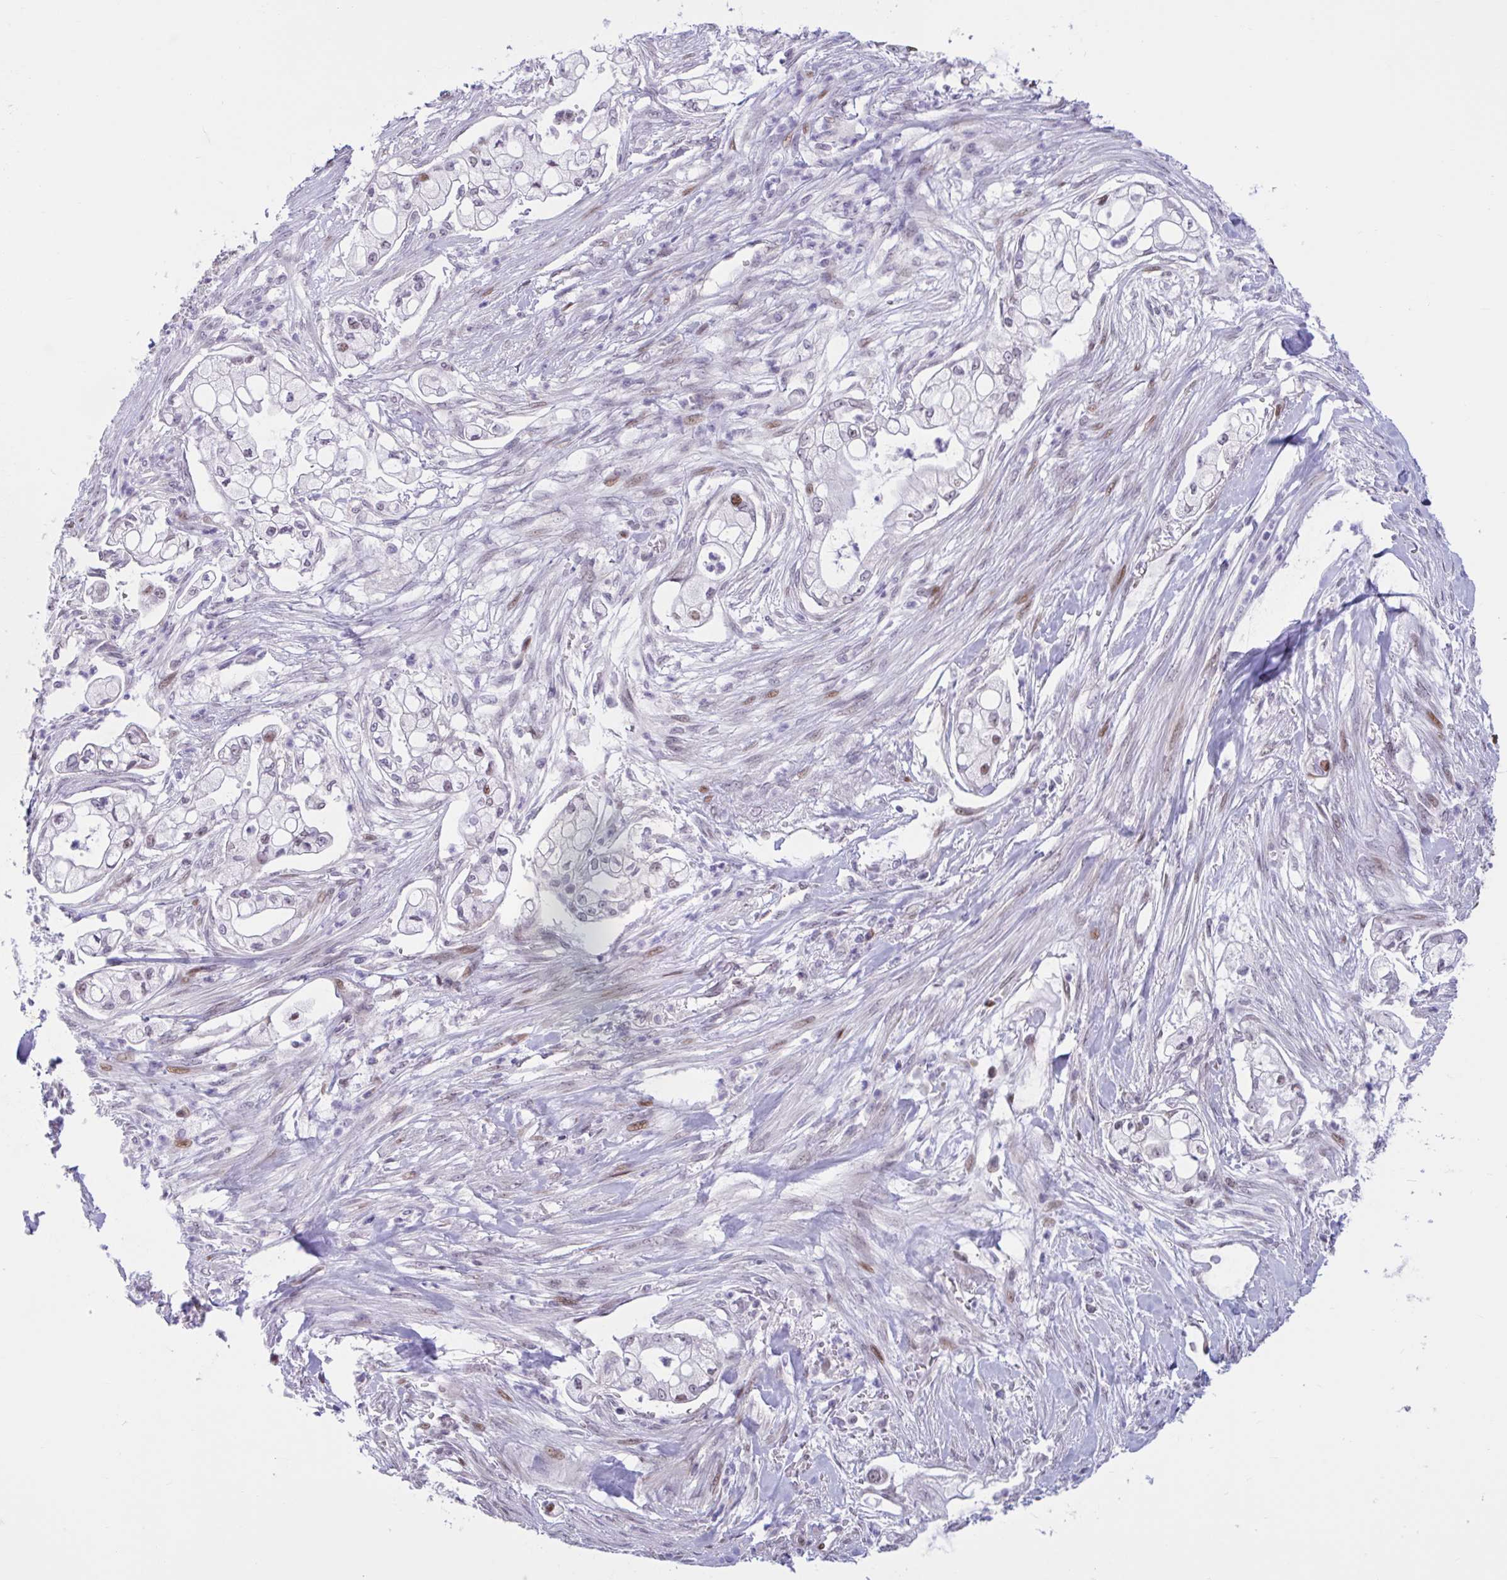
{"staining": {"intensity": "moderate", "quantity": "<25%", "location": "nuclear"}, "tissue": "pancreatic cancer", "cell_type": "Tumor cells", "image_type": "cancer", "snomed": [{"axis": "morphology", "description": "Adenocarcinoma, NOS"}, {"axis": "topography", "description": "Pancreas"}], "caption": "This photomicrograph exhibits immunohistochemistry staining of adenocarcinoma (pancreatic), with low moderate nuclear positivity in approximately <25% of tumor cells.", "gene": "RBL1", "patient": {"sex": "female", "age": 69}}